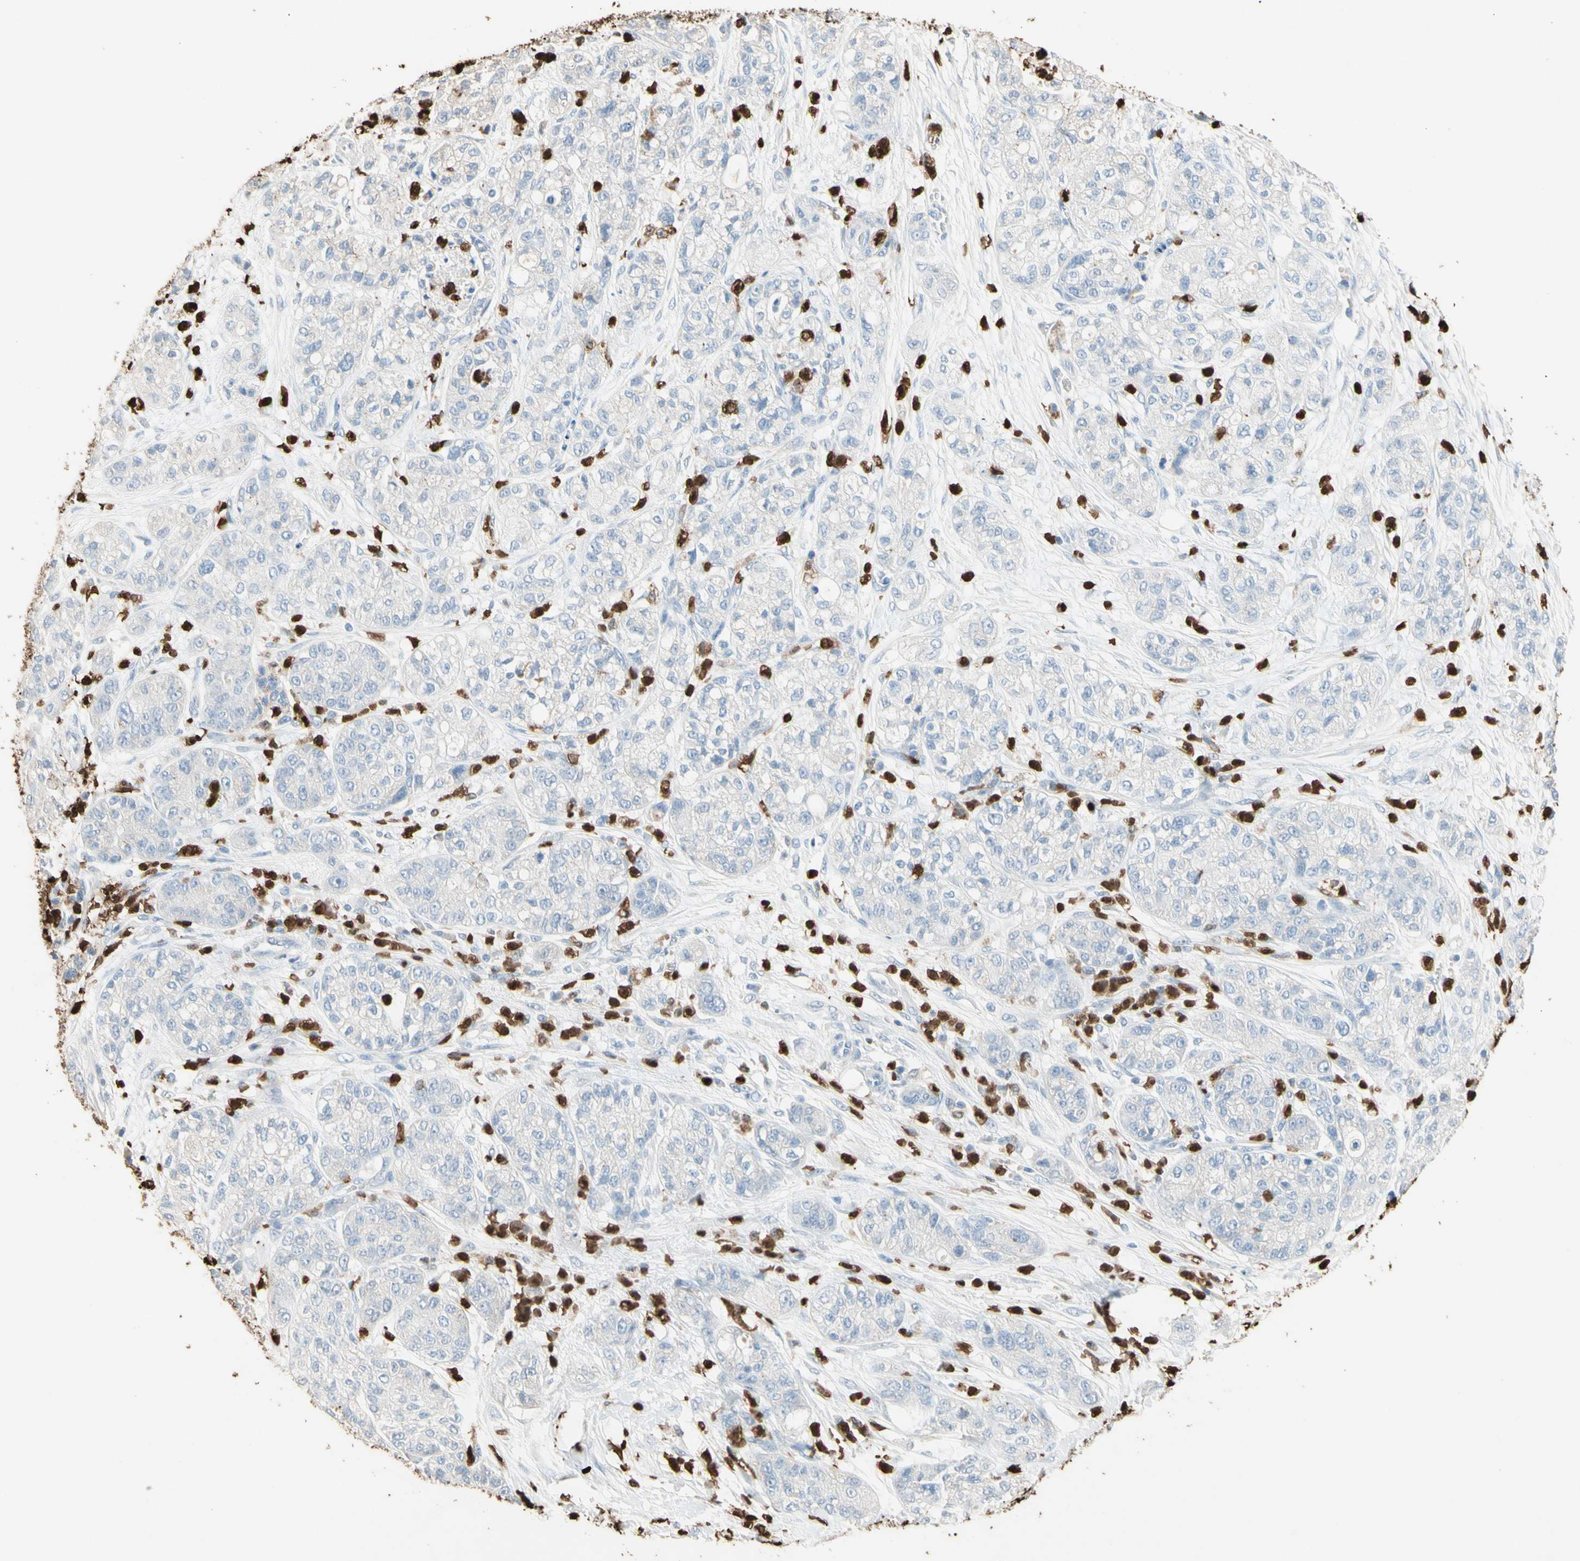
{"staining": {"intensity": "negative", "quantity": "none", "location": "none"}, "tissue": "pancreatic cancer", "cell_type": "Tumor cells", "image_type": "cancer", "snomed": [{"axis": "morphology", "description": "Adenocarcinoma, NOS"}, {"axis": "topography", "description": "Pancreas"}], "caption": "Immunohistochemistry histopathology image of human pancreatic cancer (adenocarcinoma) stained for a protein (brown), which reveals no positivity in tumor cells. The staining is performed using DAB brown chromogen with nuclei counter-stained in using hematoxylin.", "gene": "NFKBIZ", "patient": {"sex": "female", "age": 78}}